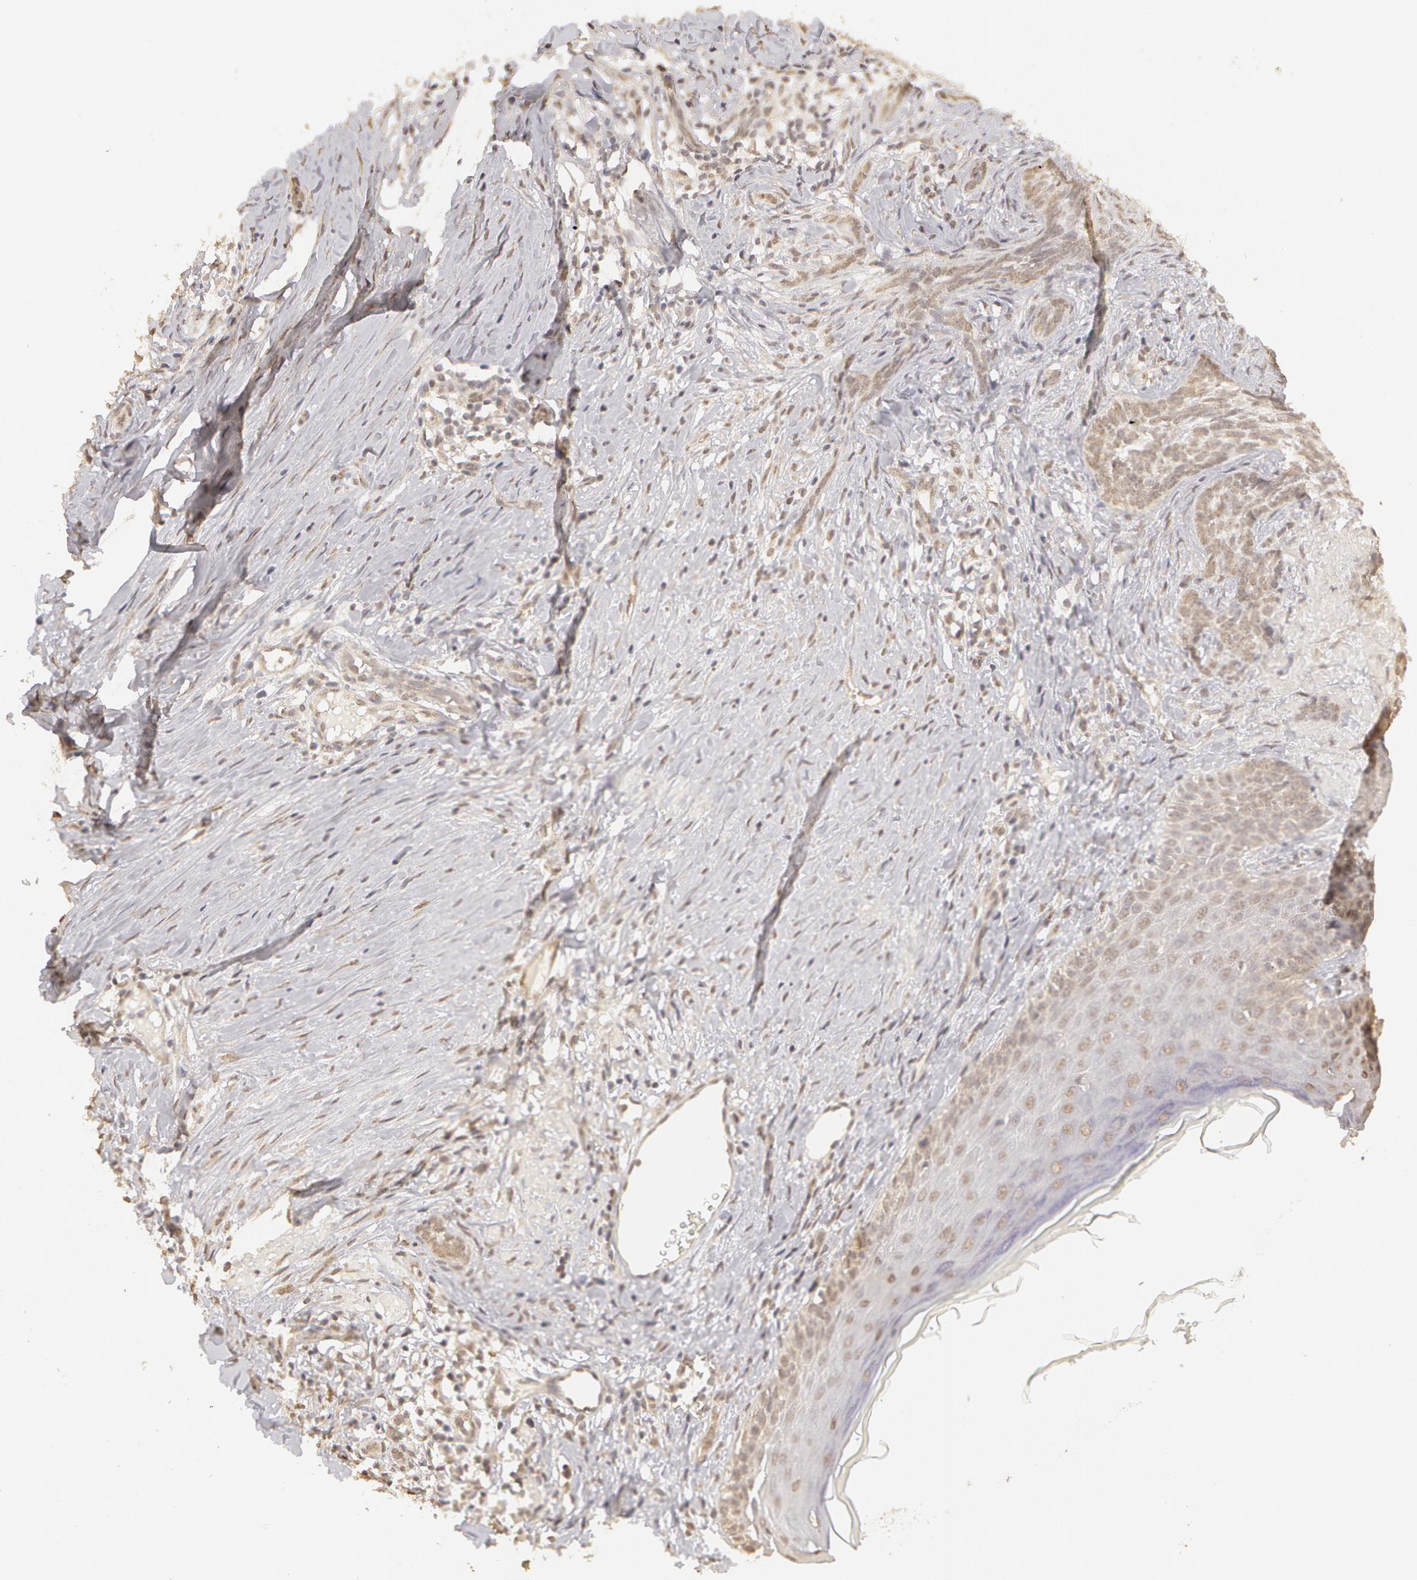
{"staining": {"intensity": "weak", "quantity": ">75%", "location": "nuclear"}, "tissue": "skin cancer", "cell_type": "Tumor cells", "image_type": "cancer", "snomed": [{"axis": "morphology", "description": "Basal cell carcinoma"}, {"axis": "topography", "description": "Skin"}], "caption": "A high-resolution photomicrograph shows immunohistochemistry (IHC) staining of skin basal cell carcinoma, which displays weak nuclear positivity in about >75% of tumor cells.", "gene": "ADAM10", "patient": {"sex": "female", "age": 81}}